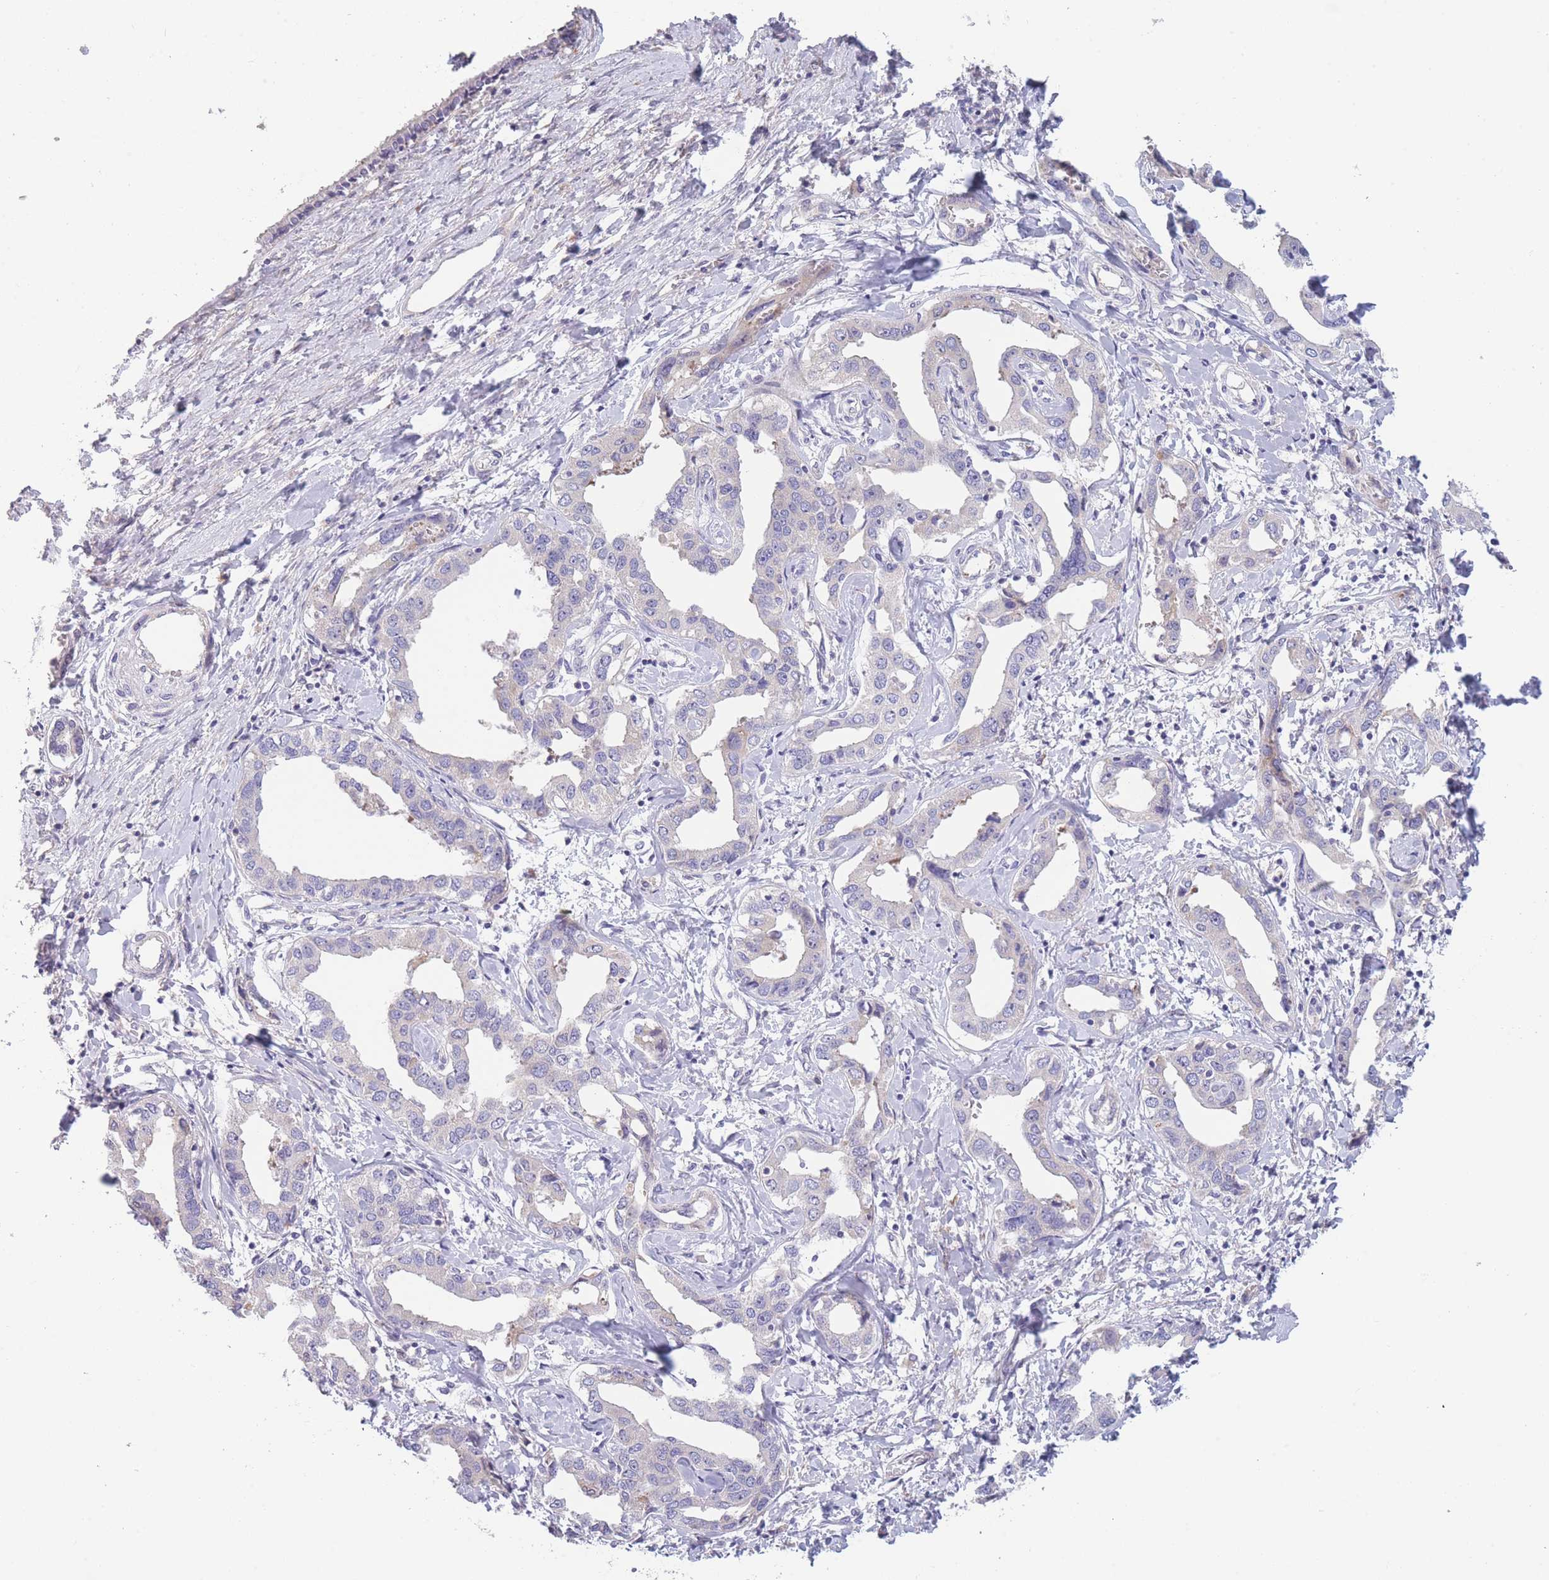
{"staining": {"intensity": "negative", "quantity": "none", "location": "none"}, "tissue": "liver cancer", "cell_type": "Tumor cells", "image_type": "cancer", "snomed": [{"axis": "morphology", "description": "Cholangiocarcinoma"}, {"axis": "topography", "description": "Liver"}], "caption": "The photomicrograph reveals no staining of tumor cells in liver cholangiocarcinoma. (Stains: DAB (3,3'-diaminobenzidine) immunohistochemistry with hematoxylin counter stain, Microscopy: brightfield microscopy at high magnification).", "gene": "NDUFAF6", "patient": {"sex": "male", "age": 59}}